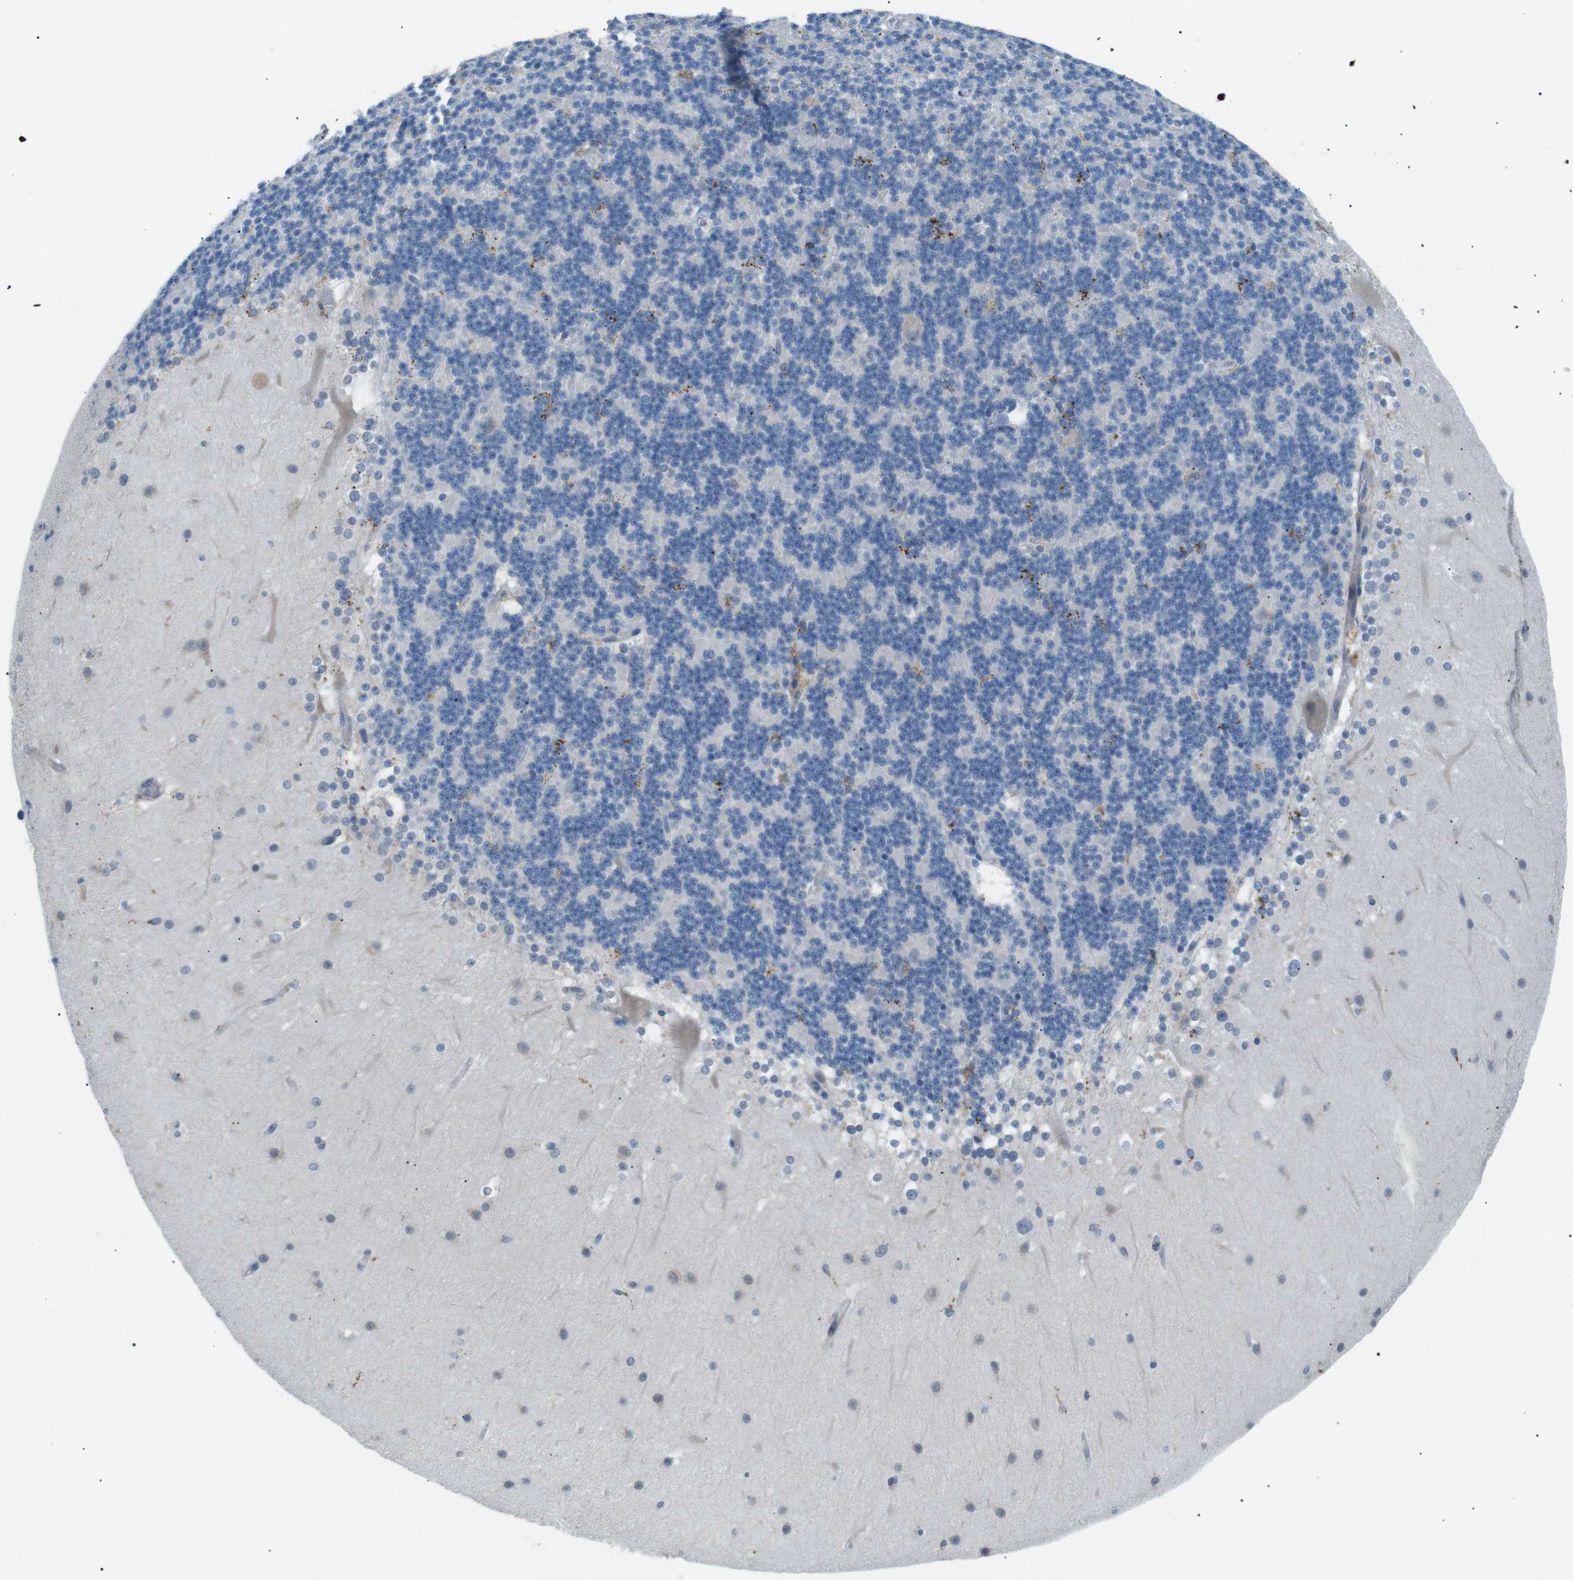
{"staining": {"intensity": "negative", "quantity": "none", "location": "none"}, "tissue": "cerebellum", "cell_type": "Cells in granular layer", "image_type": "normal", "snomed": [{"axis": "morphology", "description": "Normal tissue, NOS"}, {"axis": "topography", "description": "Cerebellum"}], "caption": "DAB immunohistochemical staining of benign cerebellum displays no significant staining in cells in granular layer.", "gene": "B4GALNT2", "patient": {"sex": "female", "age": 19}}